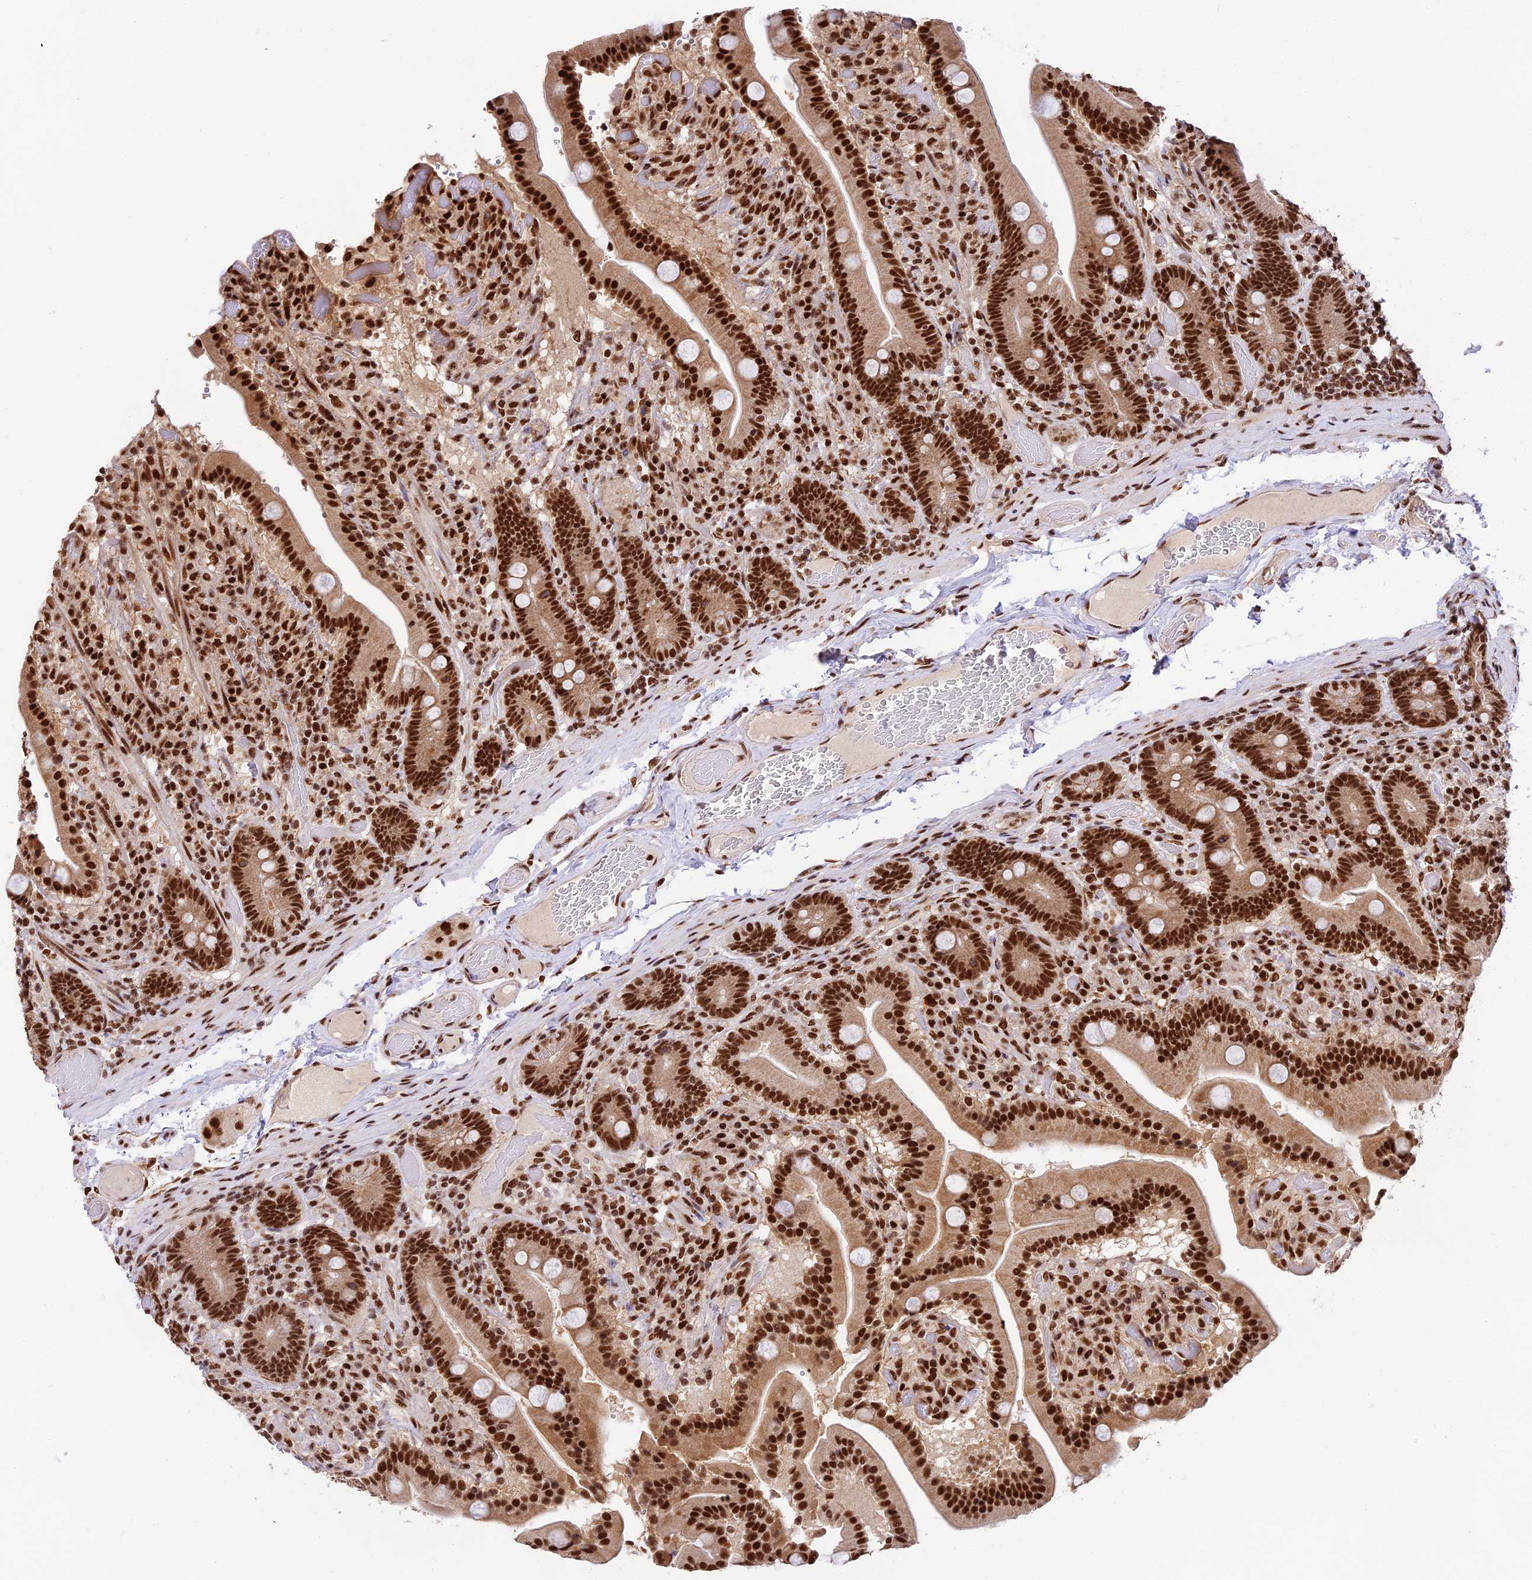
{"staining": {"intensity": "strong", "quantity": ">75%", "location": "nuclear"}, "tissue": "duodenum", "cell_type": "Glandular cells", "image_type": "normal", "snomed": [{"axis": "morphology", "description": "Normal tissue, NOS"}, {"axis": "topography", "description": "Duodenum"}], "caption": "About >75% of glandular cells in benign human duodenum display strong nuclear protein expression as visualized by brown immunohistochemical staining.", "gene": "RAMACL", "patient": {"sex": "female", "age": 62}}